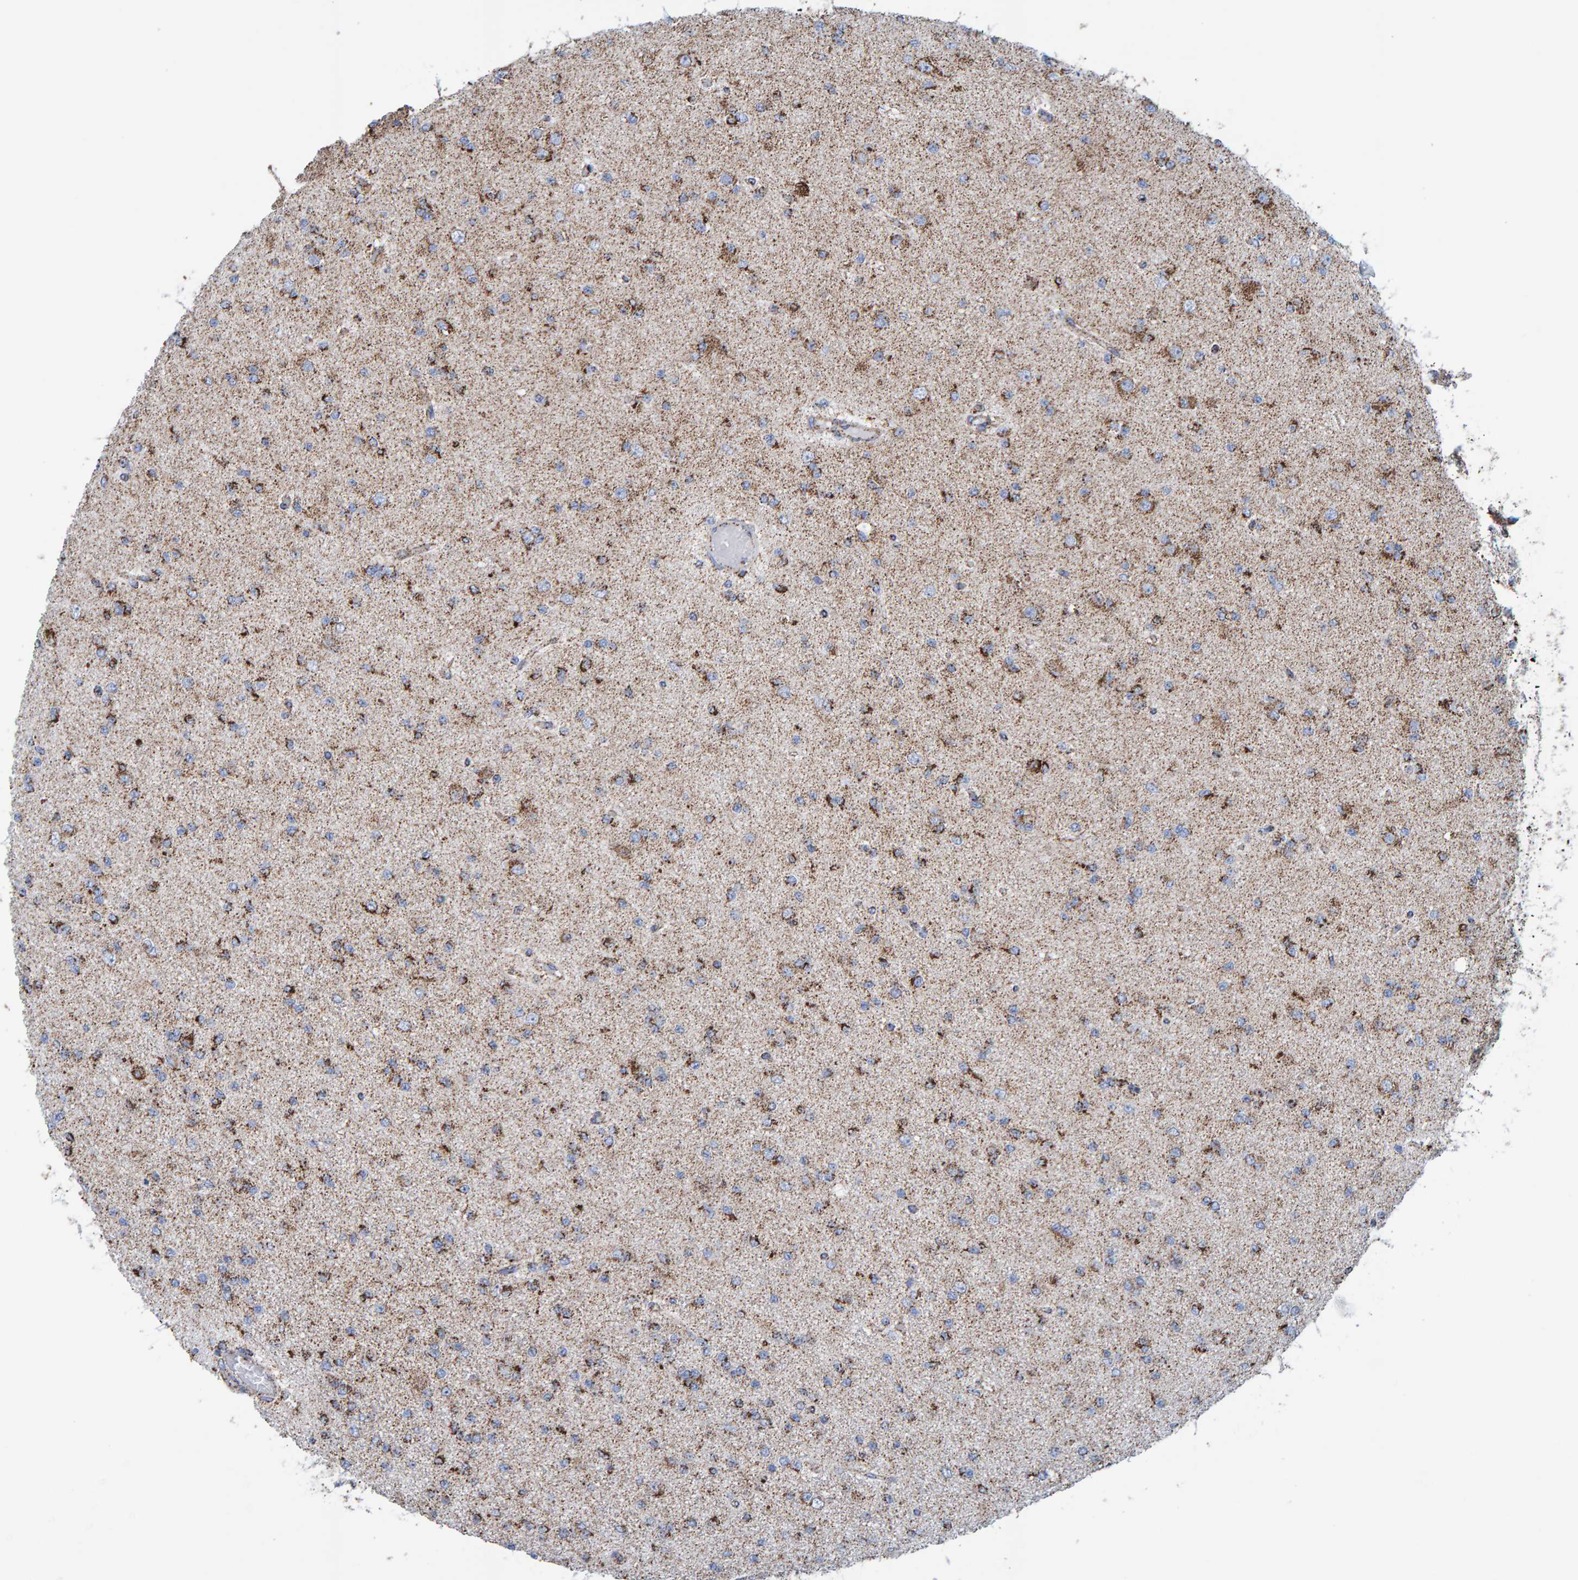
{"staining": {"intensity": "moderate", "quantity": ">75%", "location": "cytoplasmic/membranous"}, "tissue": "glioma", "cell_type": "Tumor cells", "image_type": "cancer", "snomed": [{"axis": "morphology", "description": "Glioma, malignant, Low grade"}, {"axis": "topography", "description": "Brain"}], "caption": "The photomicrograph reveals immunohistochemical staining of glioma. There is moderate cytoplasmic/membranous expression is present in approximately >75% of tumor cells.", "gene": "ENSG00000262660", "patient": {"sex": "female", "age": 22}}